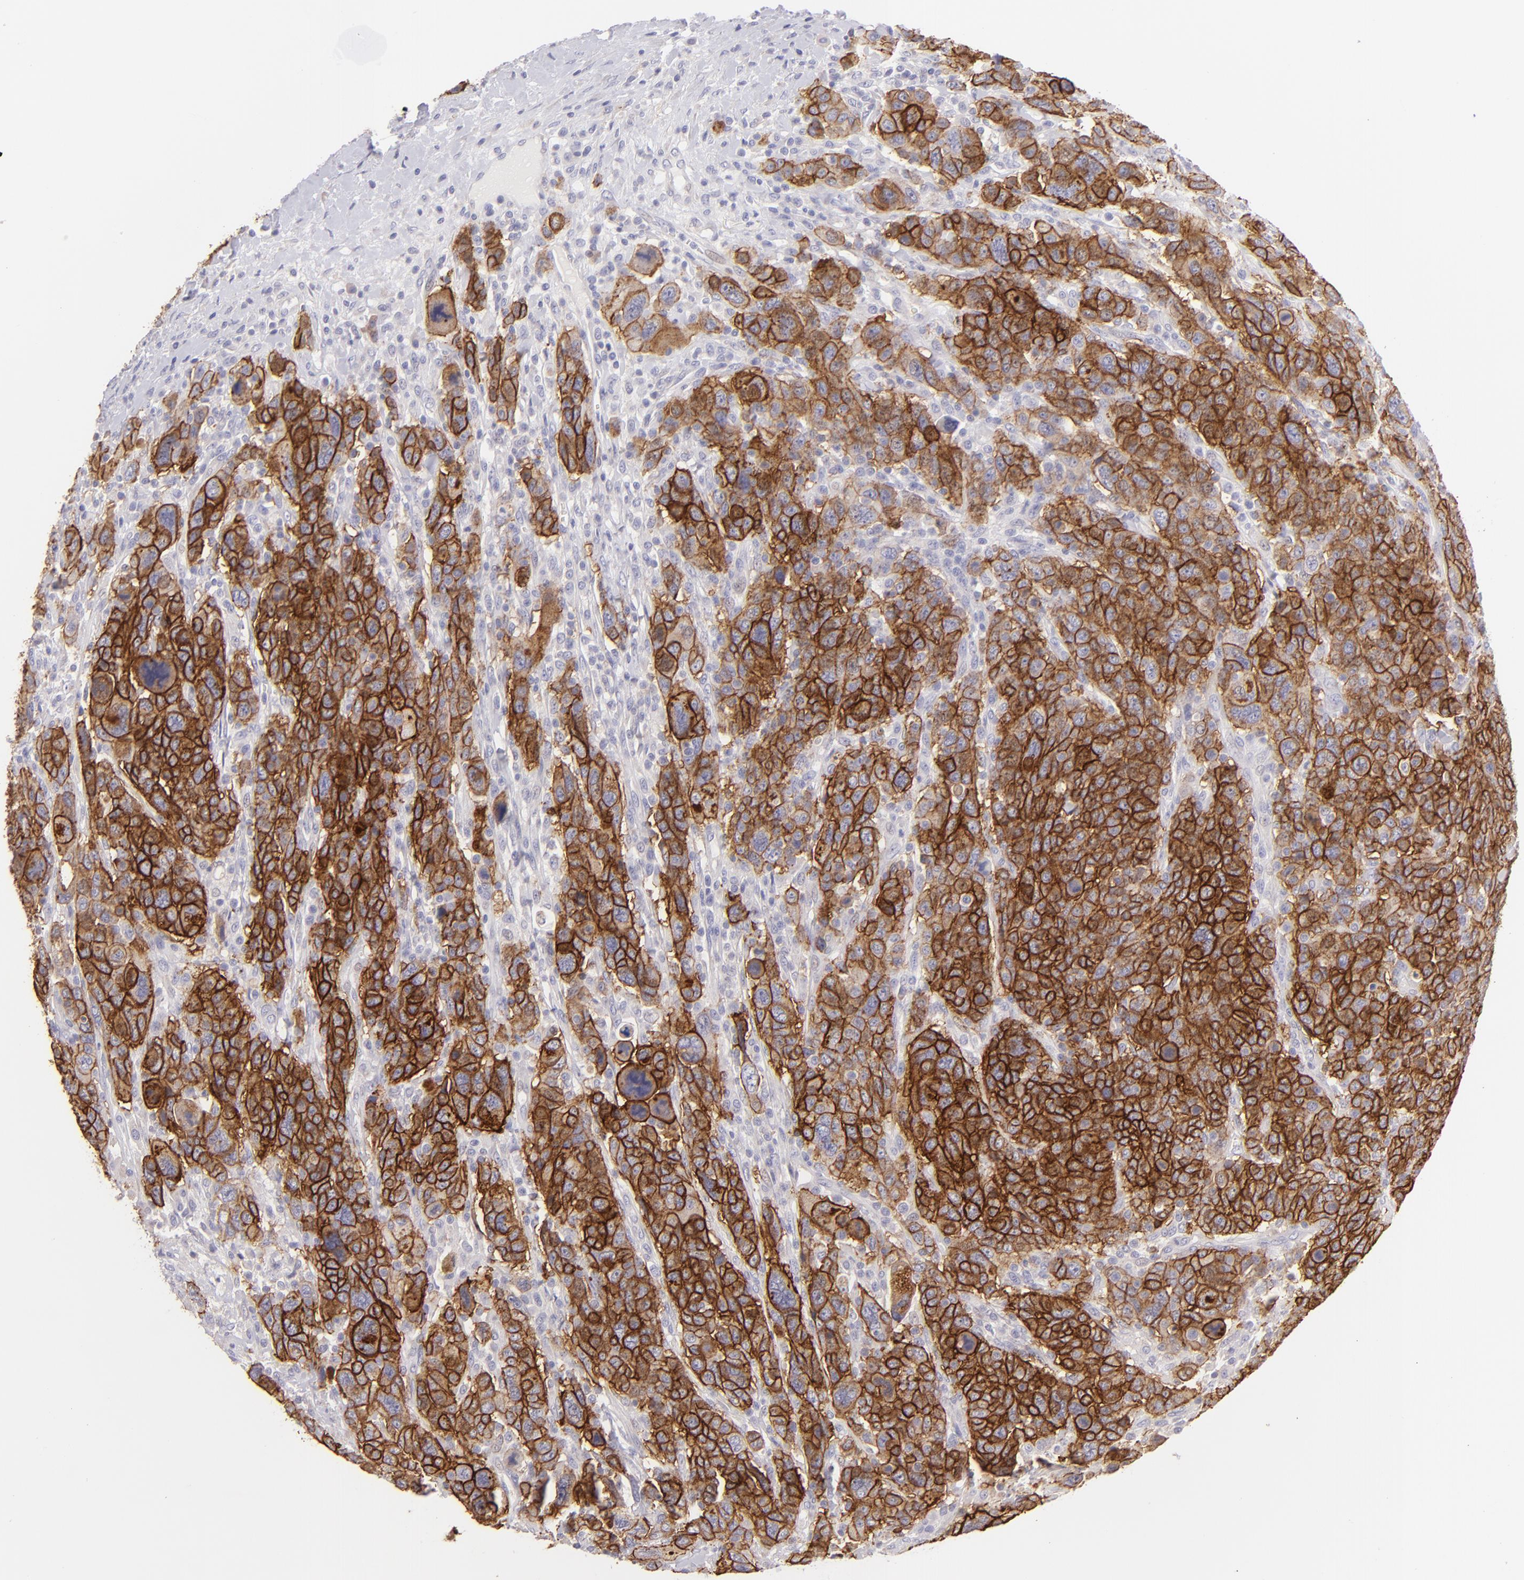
{"staining": {"intensity": "strong", "quantity": ">75%", "location": "cytoplasmic/membranous"}, "tissue": "breast cancer", "cell_type": "Tumor cells", "image_type": "cancer", "snomed": [{"axis": "morphology", "description": "Duct carcinoma"}, {"axis": "topography", "description": "Breast"}], "caption": "Protein staining of breast intraductal carcinoma tissue displays strong cytoplasmic/membranous positivity in about >75% of tumor cells.", "gene": "CLDN4", "patient": {"sex": "female", "age": 37}}